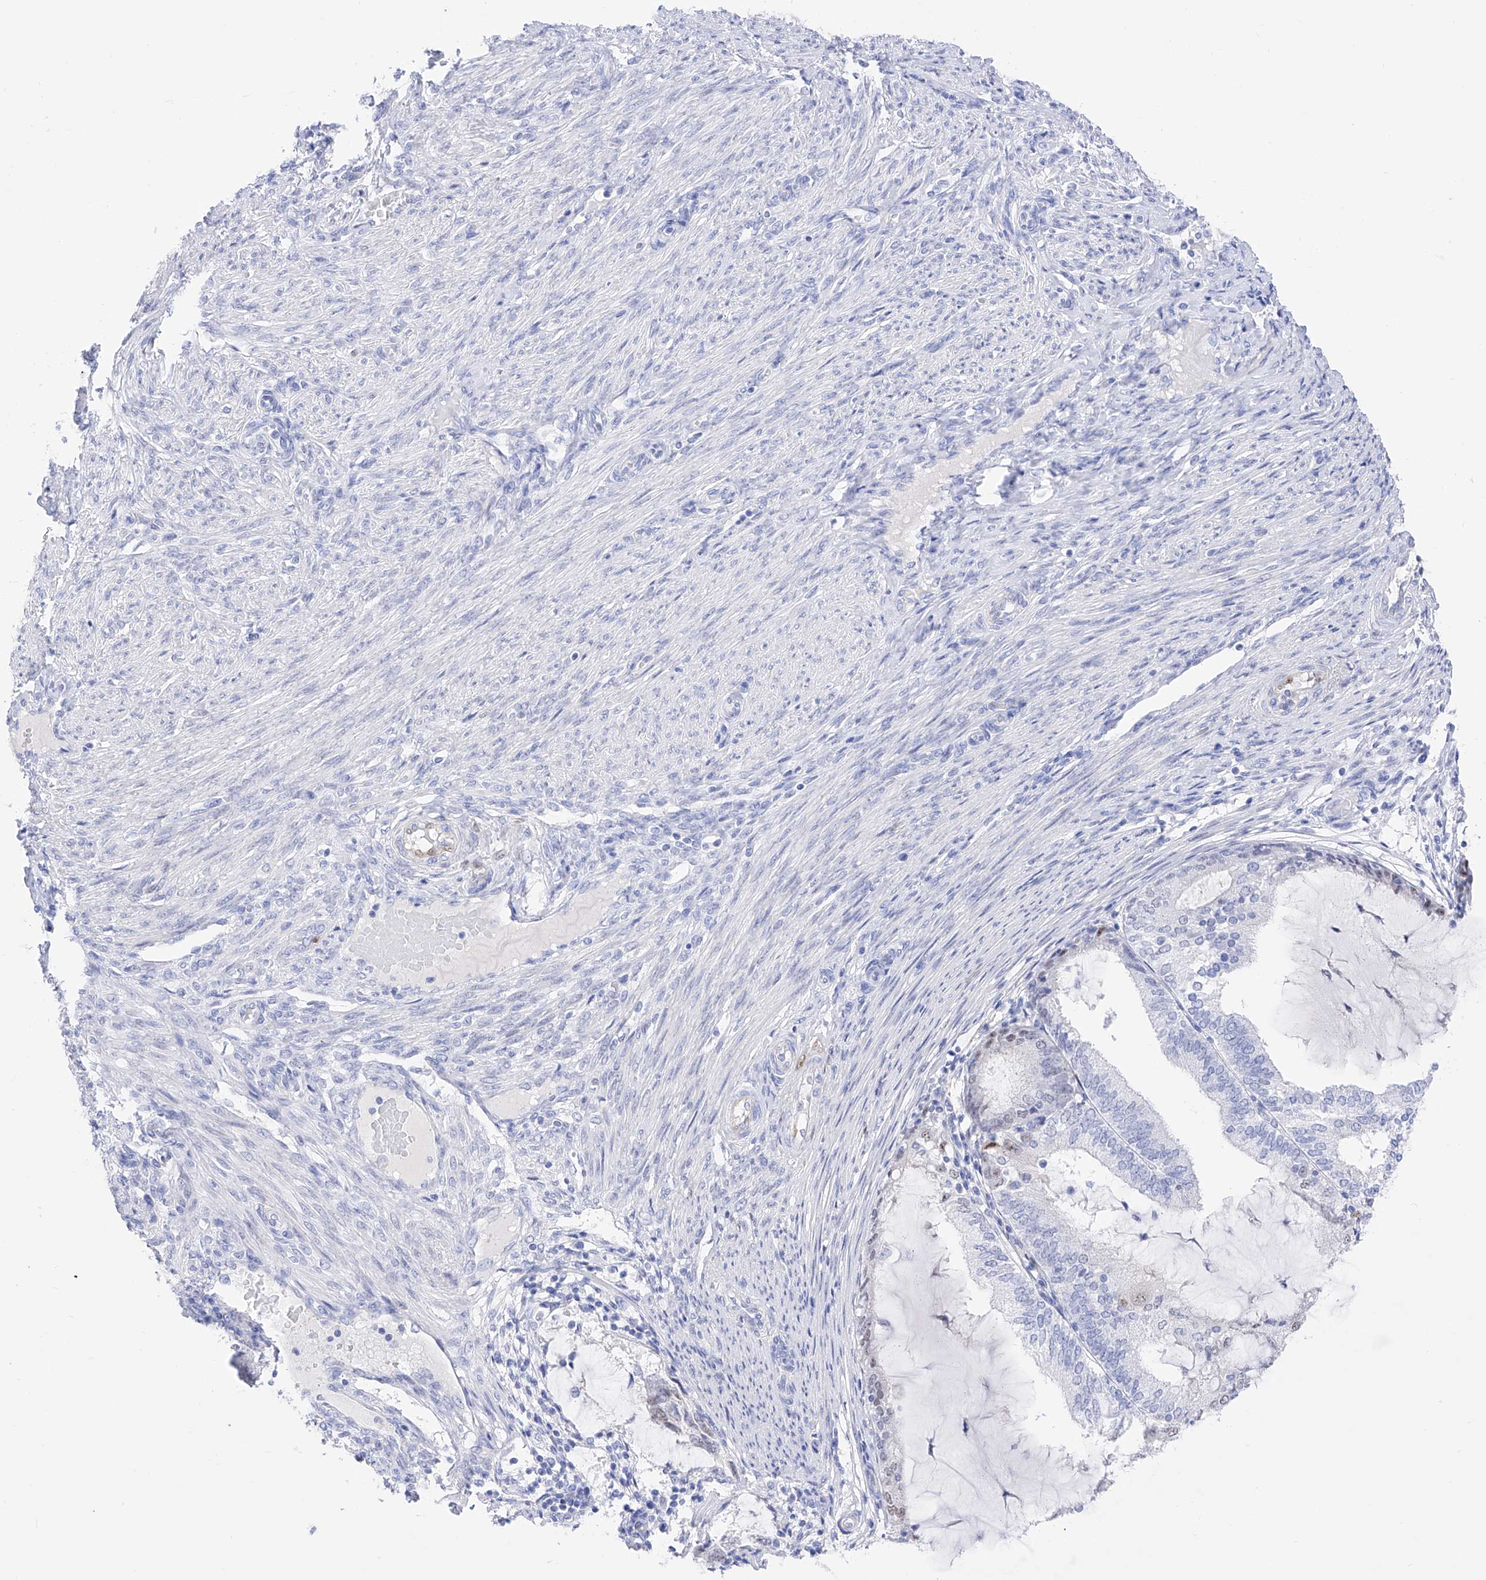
{"staining": {"intensity": "moderate", "quantity": "<25%", "location": "nuclear"}, "tissue": "endometrial cancer", "cell_type": "Tumor cells", "image_type": "cancer", "snomed": [{"axis": "morphology", "description": "Adenocarcinoma, NOS"}, {"axis": "topography", "description": "Endometrium"}], "caption": "Immunohistochemistry image of neoplastic tissue: human endometrial cancer (adenocarcinoma) stained using immunohistochemistry (IHC) reveals low levels of moderate protein expression localized specifically in the nuclear of tumor cells, appearing as a nuclear brown color.", "gene": "TRPC7", "patient": {"sex": "female", "age": 81}}